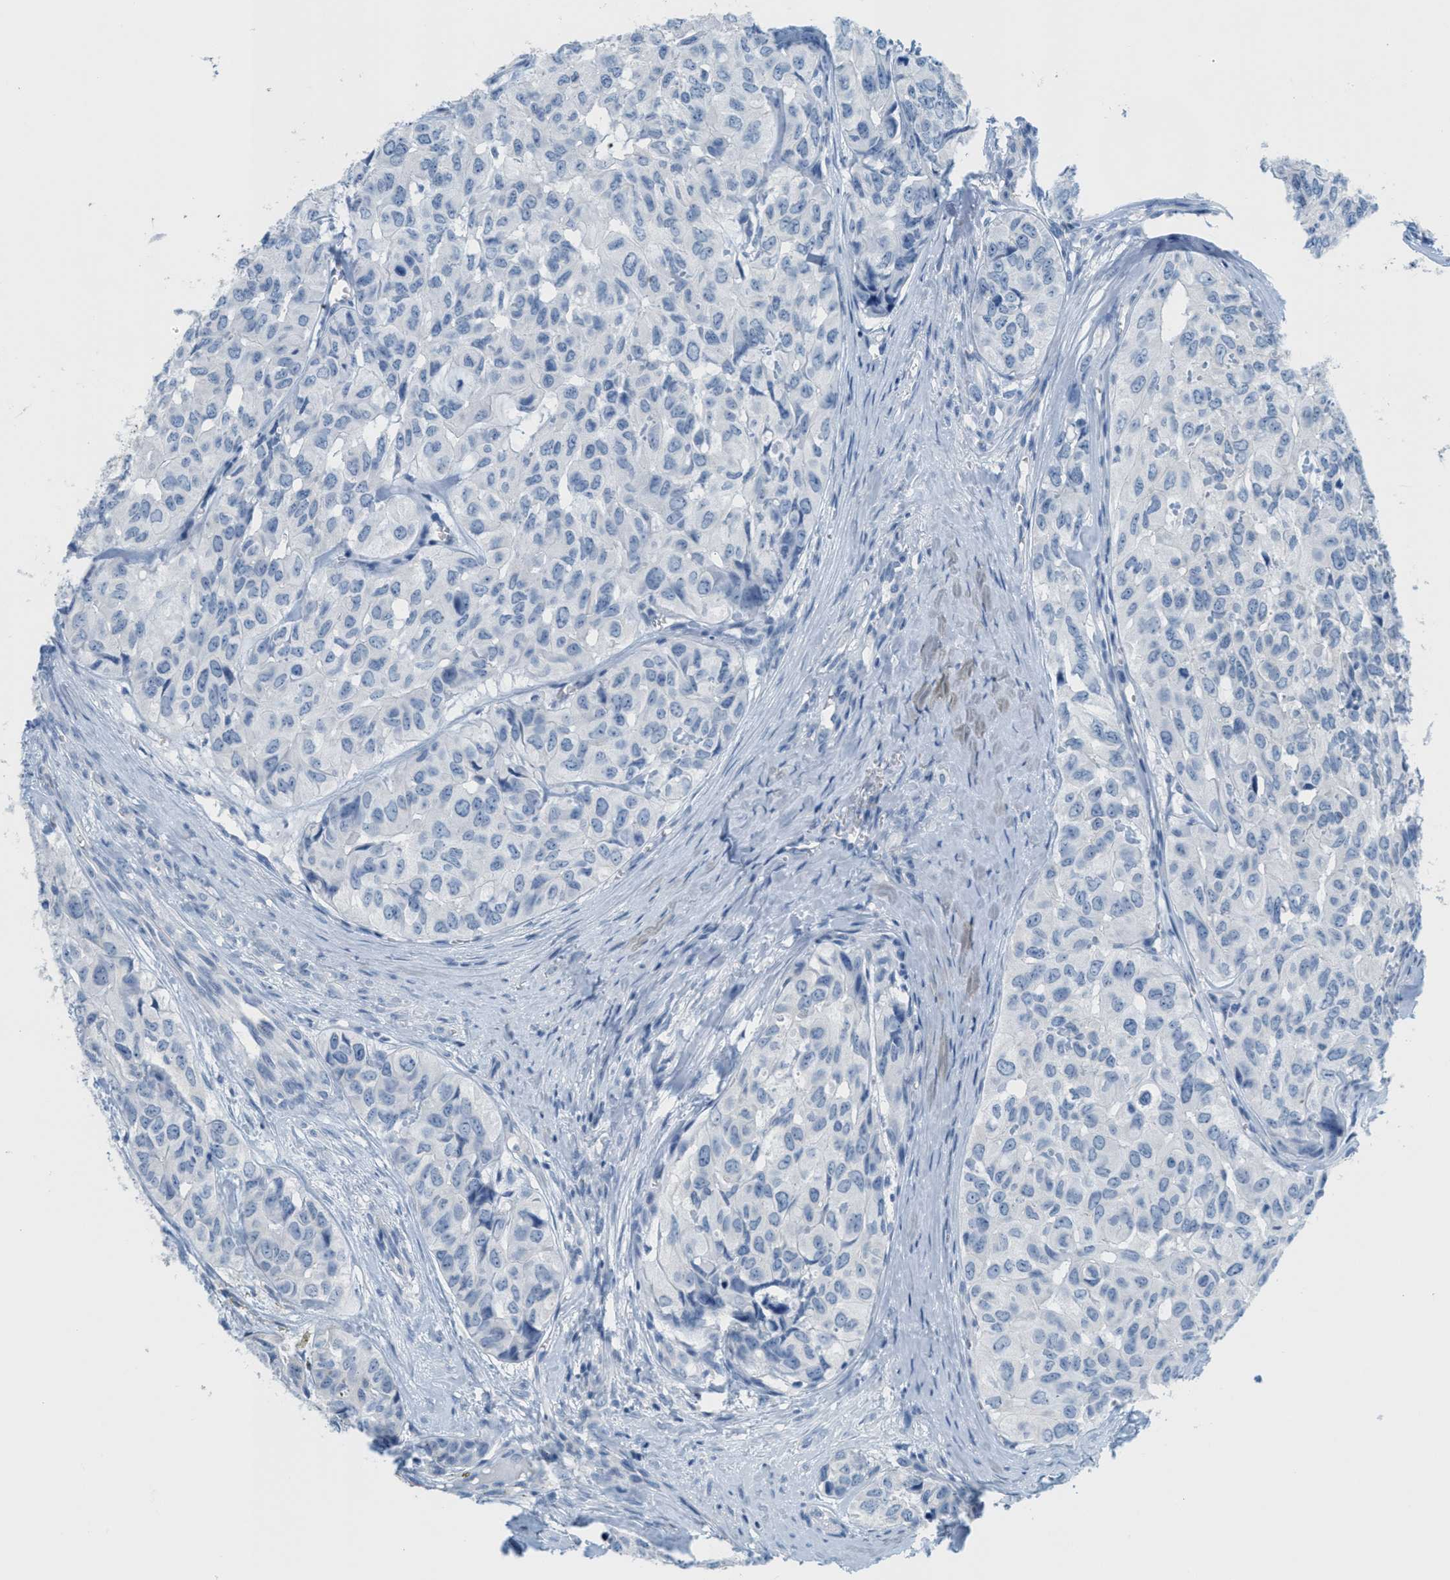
{"staining": {"intensity": "negative", "quantity": "none", "location": "none"}, "tissue": "head and neck cancer", "cell_type": "Tumor cells", "image_type": "cancer", "snomed": [{"axis": "morphology", "description": "Adenocarcinoma, NOS"}, {"axis": "topography", "description": "Salivary gland, NOS"}, {"axis": "topography", "description": "Head-Neck"}], "caption": "Photomicrograph shows no significant protein staining in tumor cells of head and neck cancer.", "gene": "GPM6A", "patient": {"sex": "female", "age": 76}}